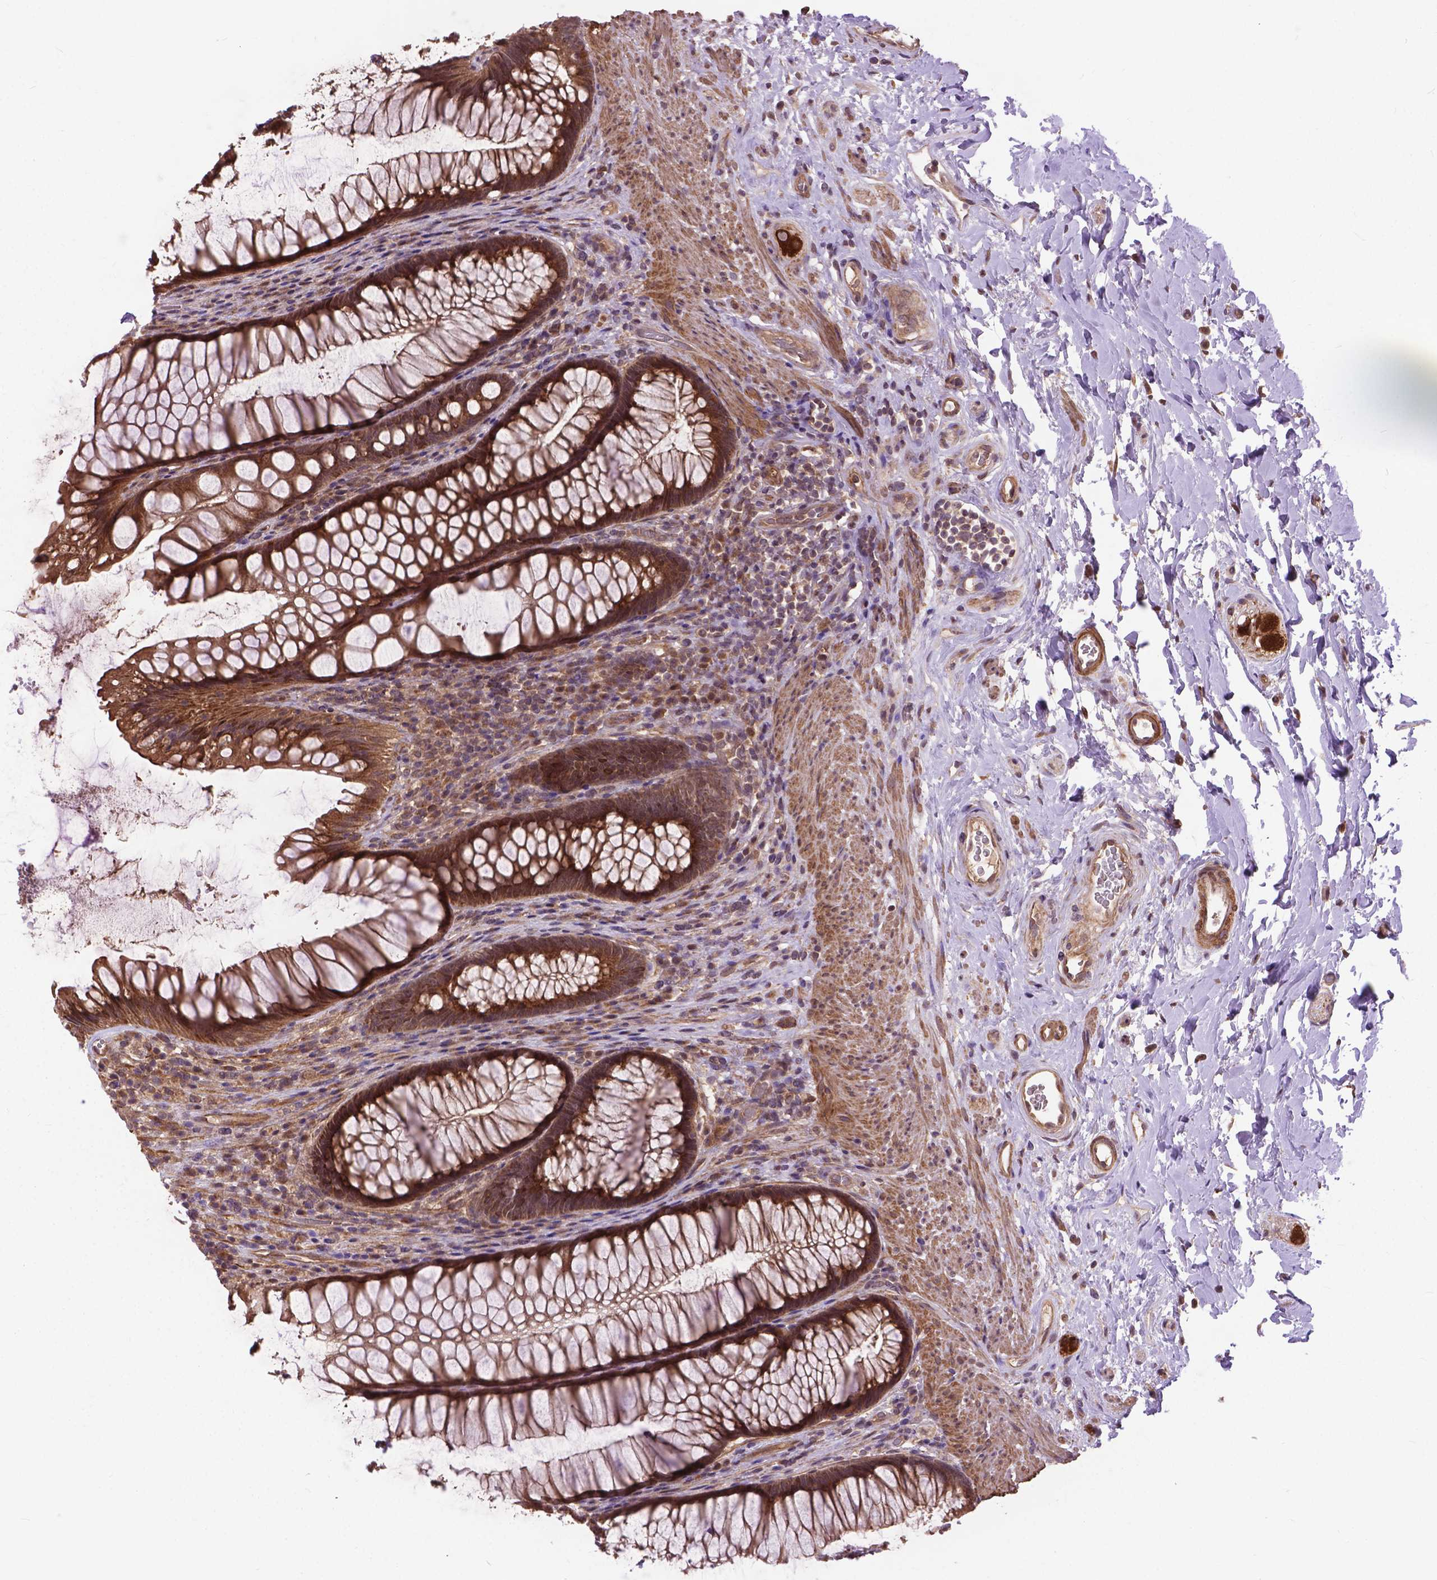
{"staining": {"intensity": "strong", "quantity": ">75%", "location": "cytoplasmic/membranous"}, "tissue": "rectum", "cell_type": "Glandular cells", "image_type": "normal", "snomed": [{"axis": "morphology", "description": "Normal tissue, NOS"}, {"axis": "topography", "description": "Smooth muscle"}, {"axis": "topography", "description": "Rectum"}], "caption": "Normal rectum demonstrates strong cytoplasmic/membranous positivity in approximately >75% of glandular cells (DAB IHC with brightfield microscopy, high magnification)..", "gene": "ZNF616", "patient": {"sex": "male", "age": 53}}